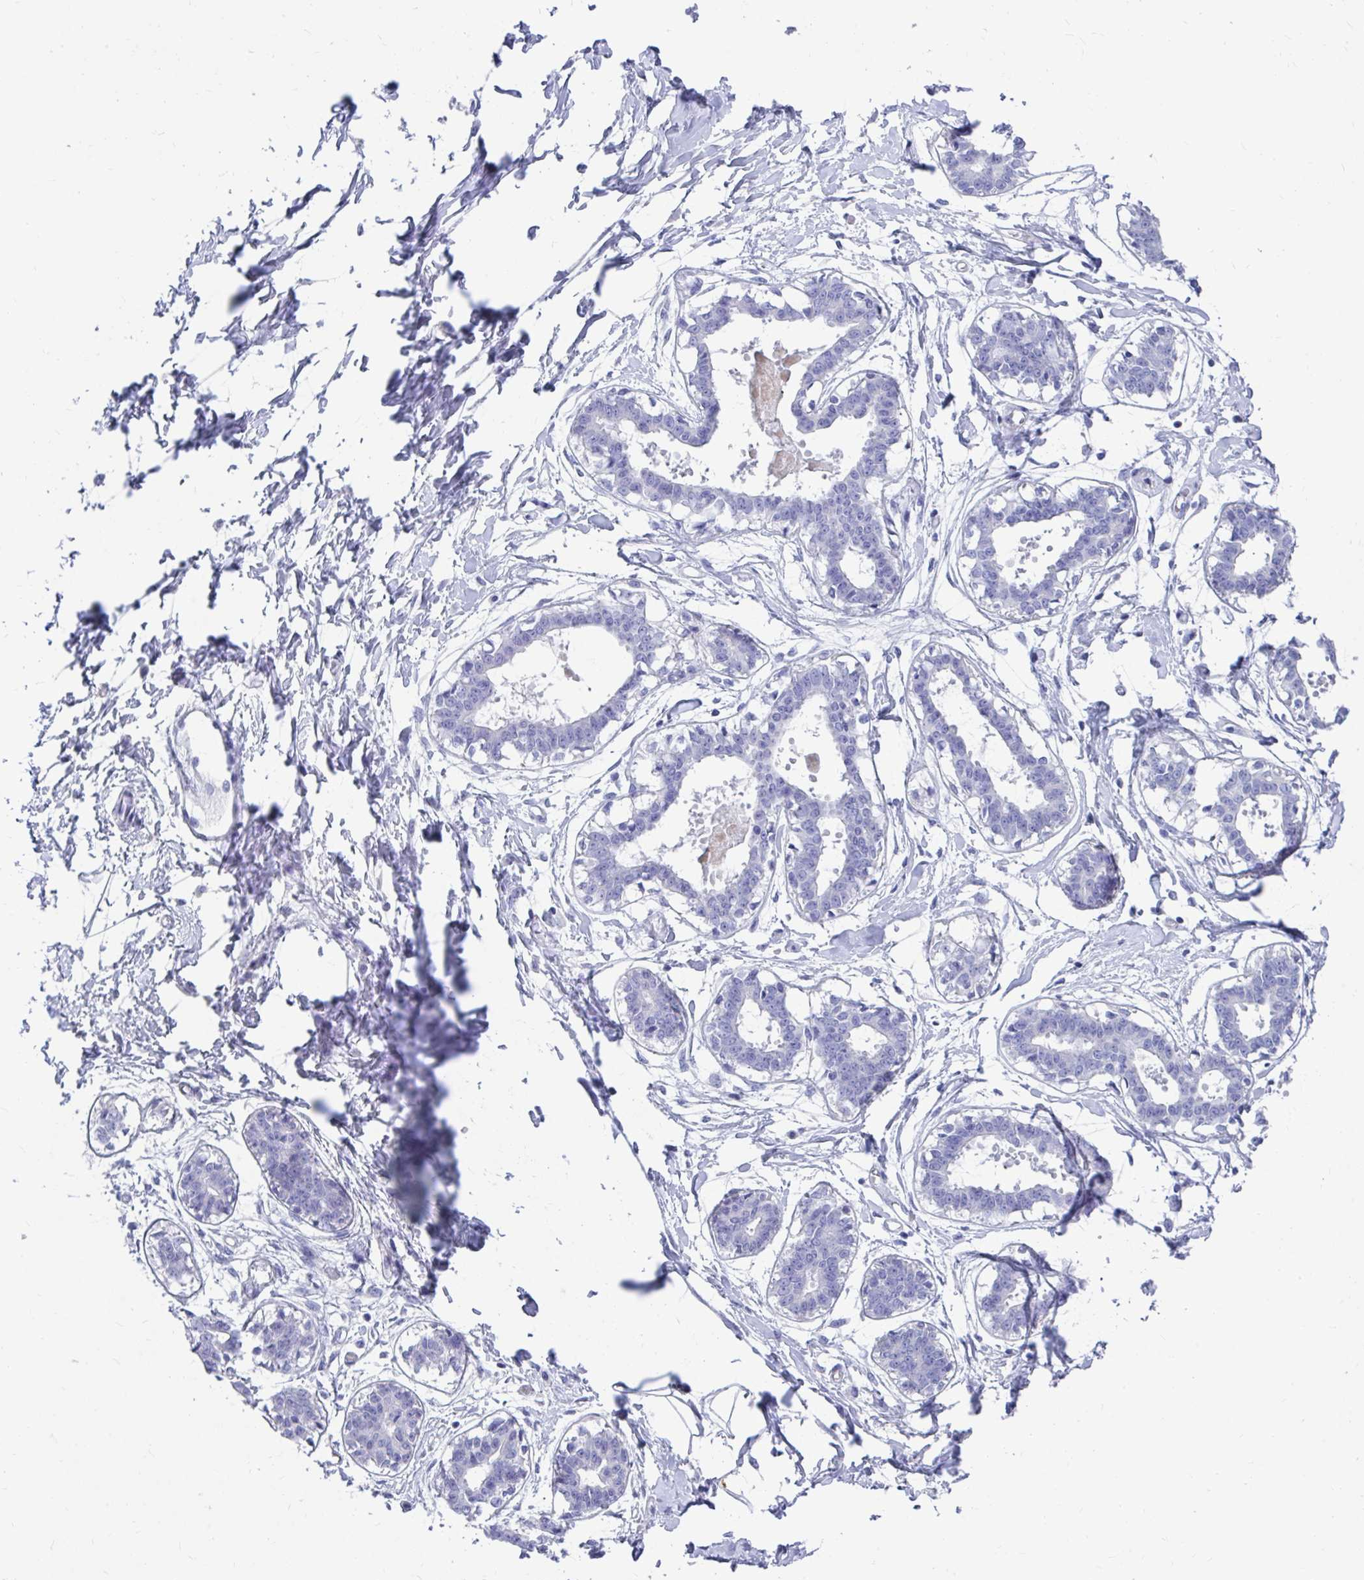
{"staining": {"intensity": "negative", "quantity": "none", "location": "none"}, "tissue": "breast", "cell_type": "Adipocytes", "image_type": "normal", "snomed": [{"axis": "morphology", "description": "Normal tissue, NOS"}, {"axis": "topography", "description": "Breast"}], "caption": "A high-resolution image shows immunohistochemistry (IHC) staining of unremarkable breast, which exhibits no significant staining in adipocytes.", "gene": "DPEP3", "patient": {"sex": "female", "age": 45}}